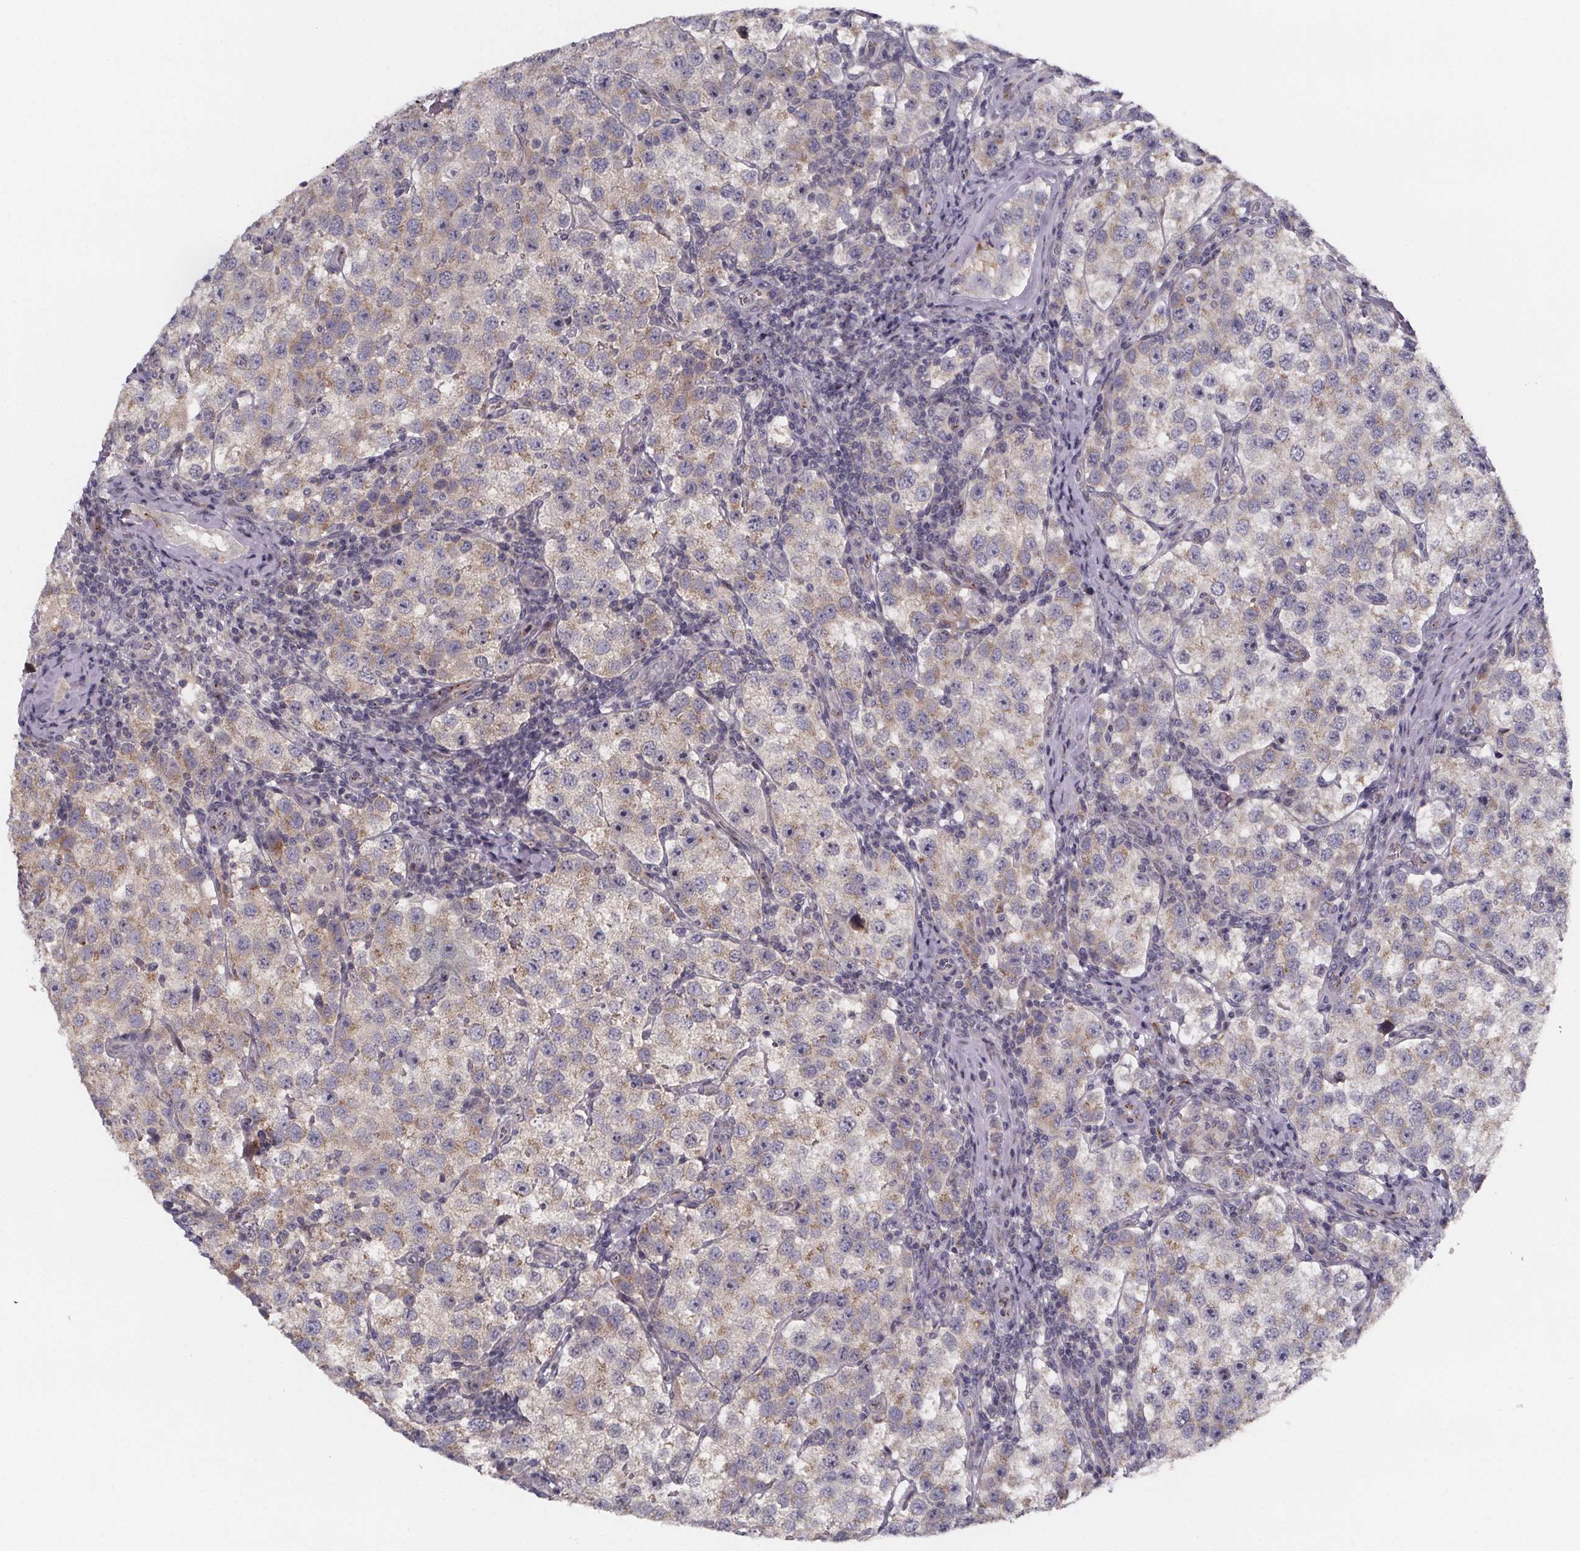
{"staining": {"intensity": "weak", "quantity": "25%-75%", "location": "cytoplasmic/membranous"}, "tissue": "testis cancer", "cell_type": "Tumor cells", "image_type": "cancer", "snomed": [{"axis": "morphology", "description": "Seminoma, NOS"}, {"axis": "topography", "description": "Testis"}], "caption": "This photomicrograph demonstrates immunohistochemistry staining of human testis cancer (seminoma), with low weak cytoplasmic/membranous positivity in about 25%-75% of tumor cells.", "gene": "NDST1", "patient": {"sex": "male", "age": 37}}